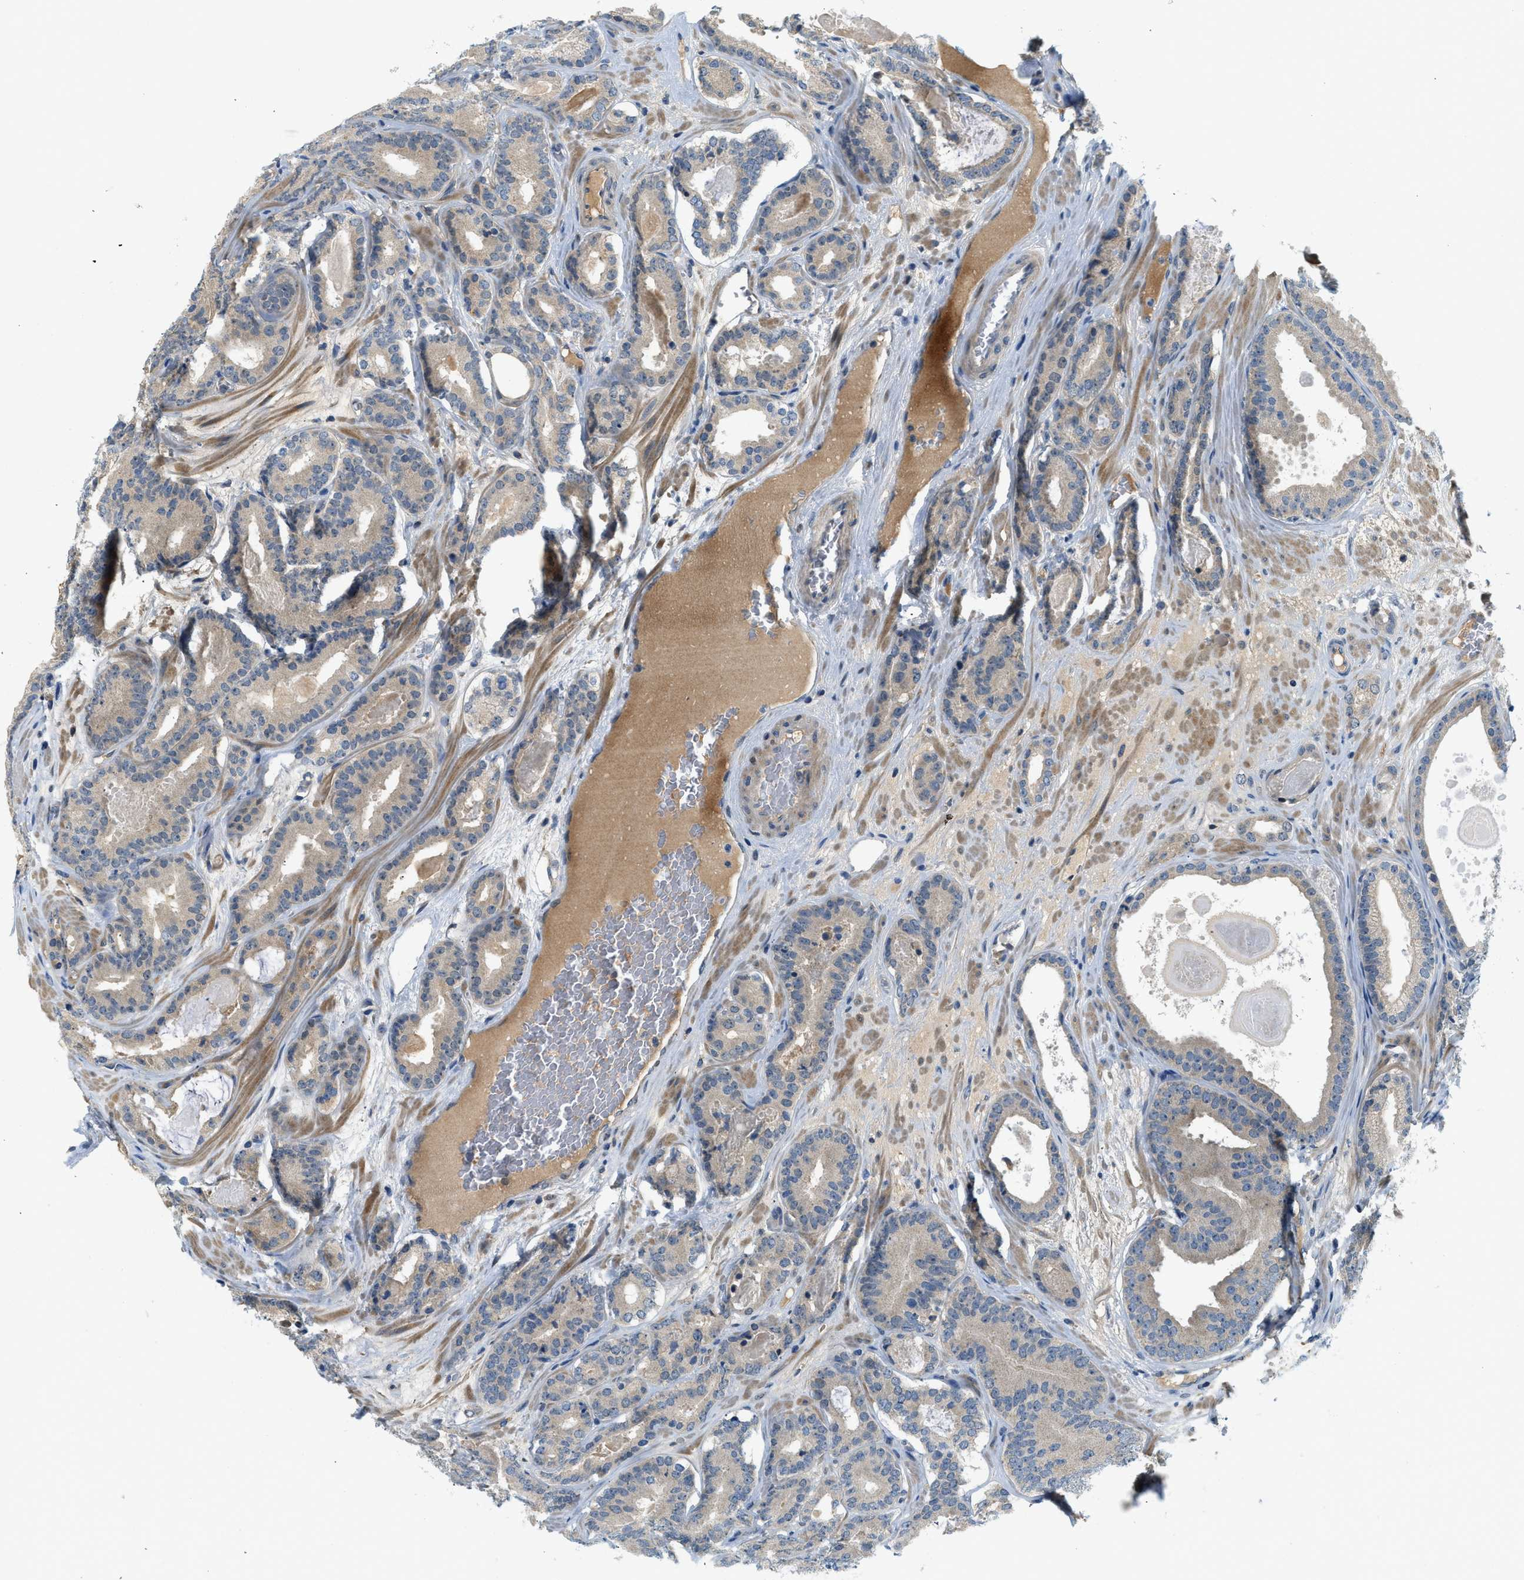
{"staining": {"intensity": "negative", "quantity": "none", "location": "none"}, "tissue": "prostate cancer", "cell_type": "Tumor cells", "image_type": "cancer", "snomed": [{"axis": "morphology", "description": "Adenocarcinoma, High grade"}, {"axis": "topography", "description": "Prostate"}], "caption": "There is no significant staining in tumor cells of adenocarcinoma (high-grade) (prostate).", "gene": "KCNK1", "patient": {"sex": "male", "age": 60}}